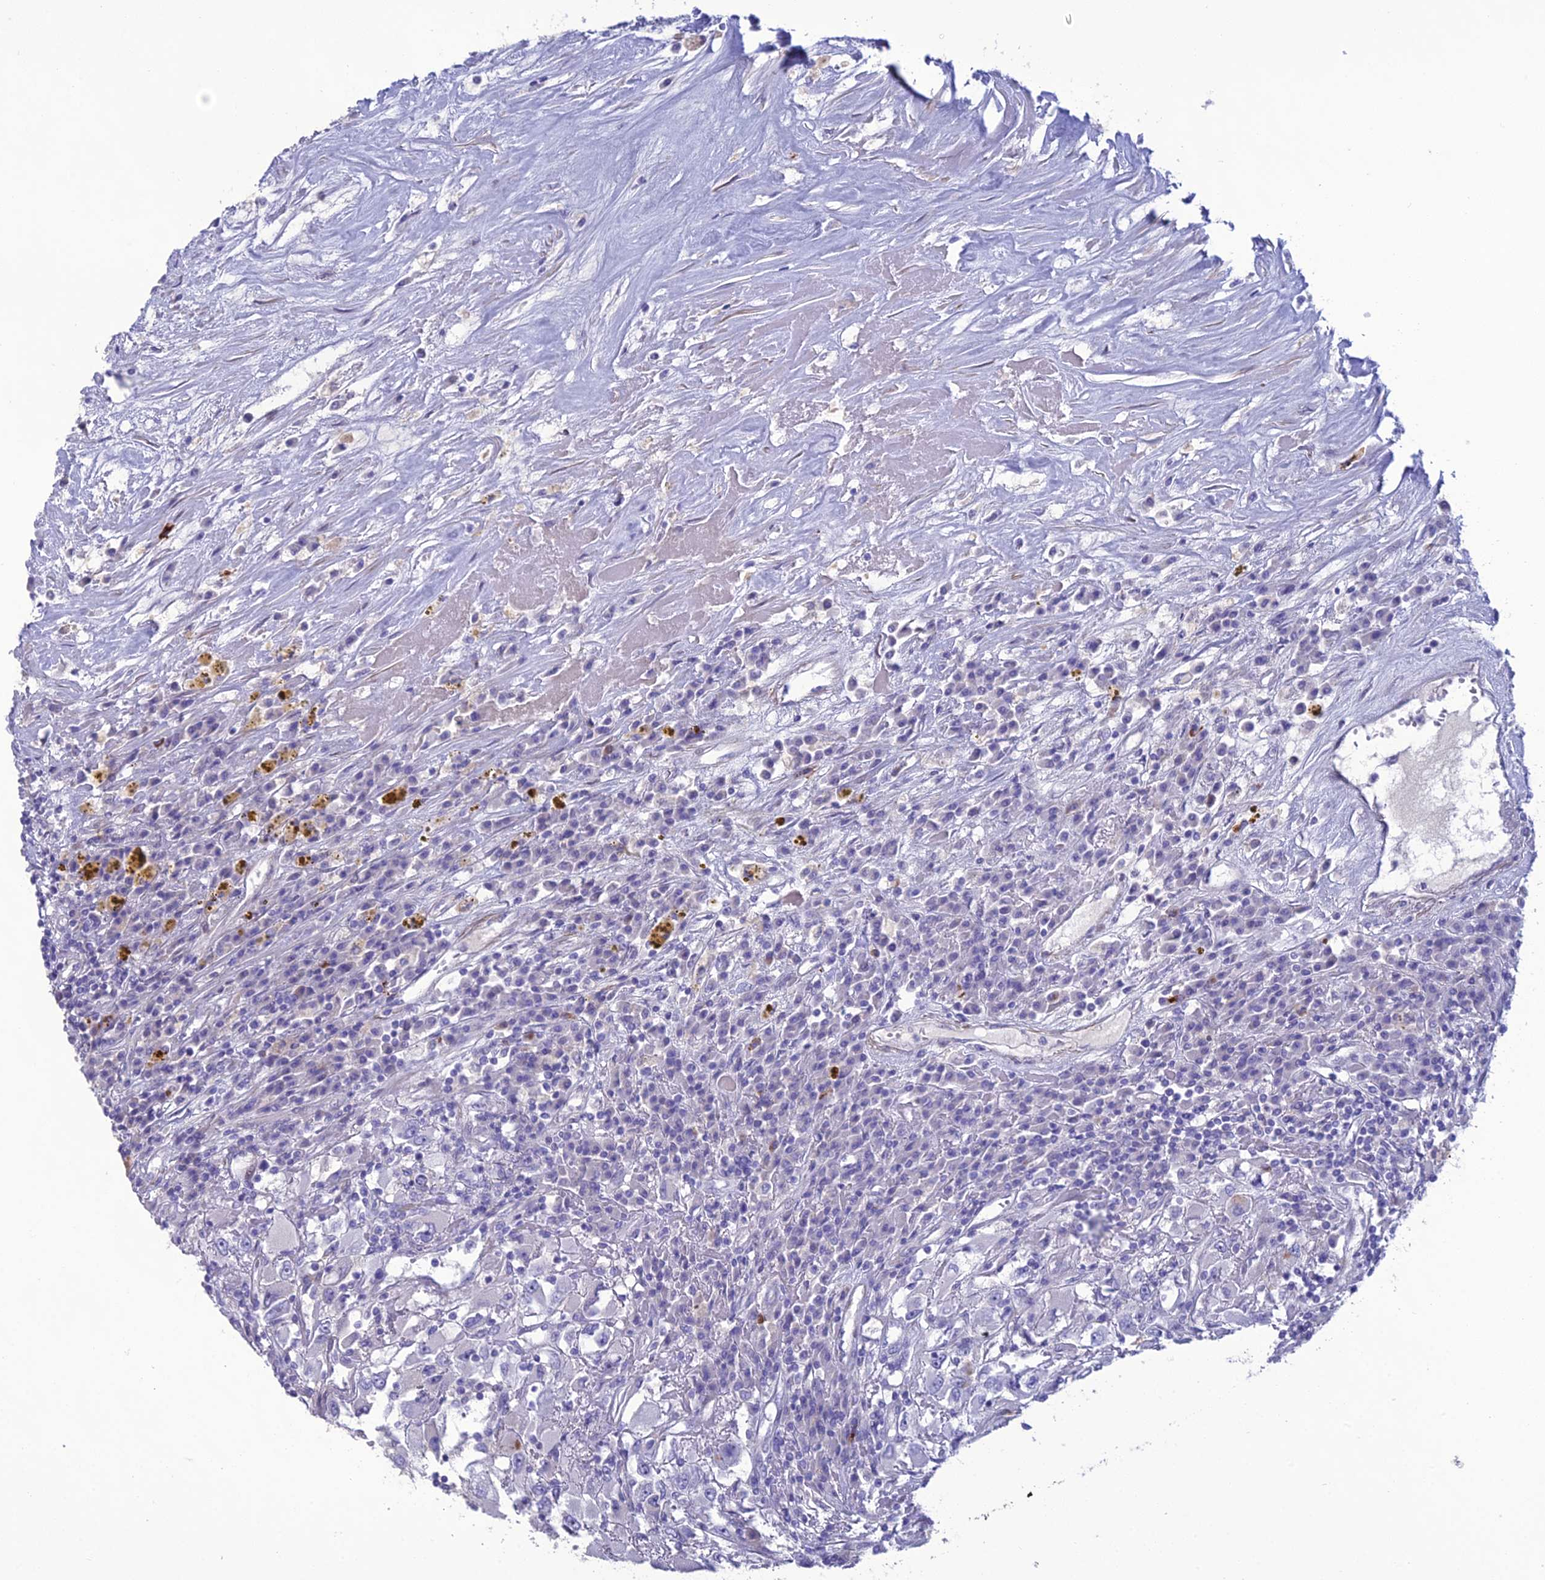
{"staining": {"intensity": "negative", "quantity": "none", "location": "none"}, "tissue": "renal cancer", "cell_type": "Tumor cells", "image_type": "cancer", "snomed": [{"axis": "morphology", "description": "Adenocarcinoma, NOS"}, {"axis": "topography", "description": "Kidney"}], "caption": "This is an immunohistochemistry (IHC) histopathology image of human adenocarcinoma (renal). There is no positivity in tumor cells.", "gene": "OR56B1", "patient": {"sex": "female", "age": 52}}